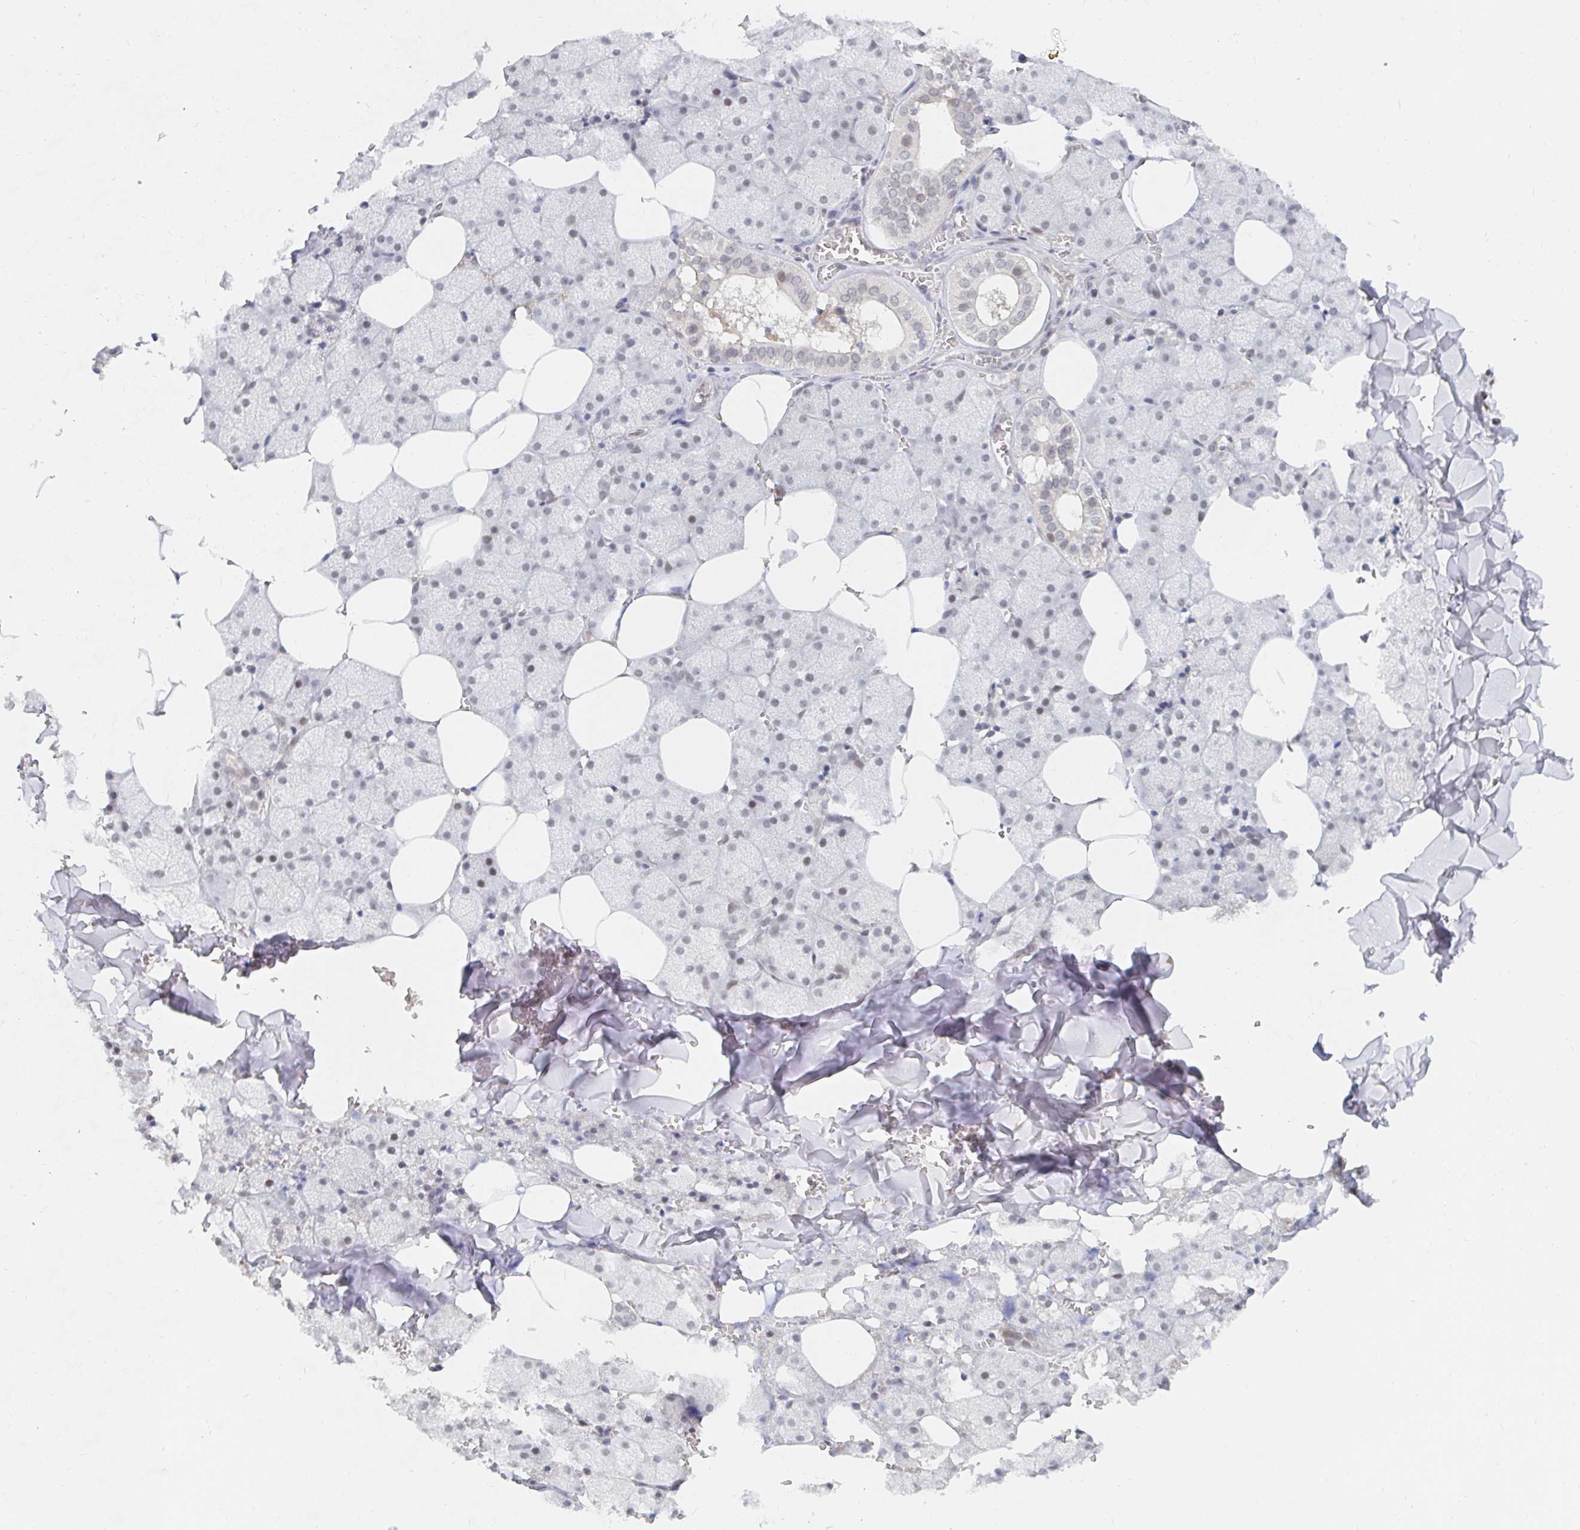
{"staining": {"intensity": "weak", "quantity": "<25%", "location": "nuclear"}, "tissue": "salivary gland", "cell_type": "Glandular cells", "image_type": "normal", "snomed": [{"axis": "morphology", "description": "Normal tissue, NOS"}, {"axis": "topography", "description": "Salivary gland"}, {"axis": "topography", "description": "Peripheral nerve tissue"}], "caption": "DAB (3,3'-diaminobenzidine) immunohistochemical staining of benign human salivary gland exhibits no significant positivity in glandular cells.", "gene": "CHD2", "patient": {"sex": "male", "age": 38}}